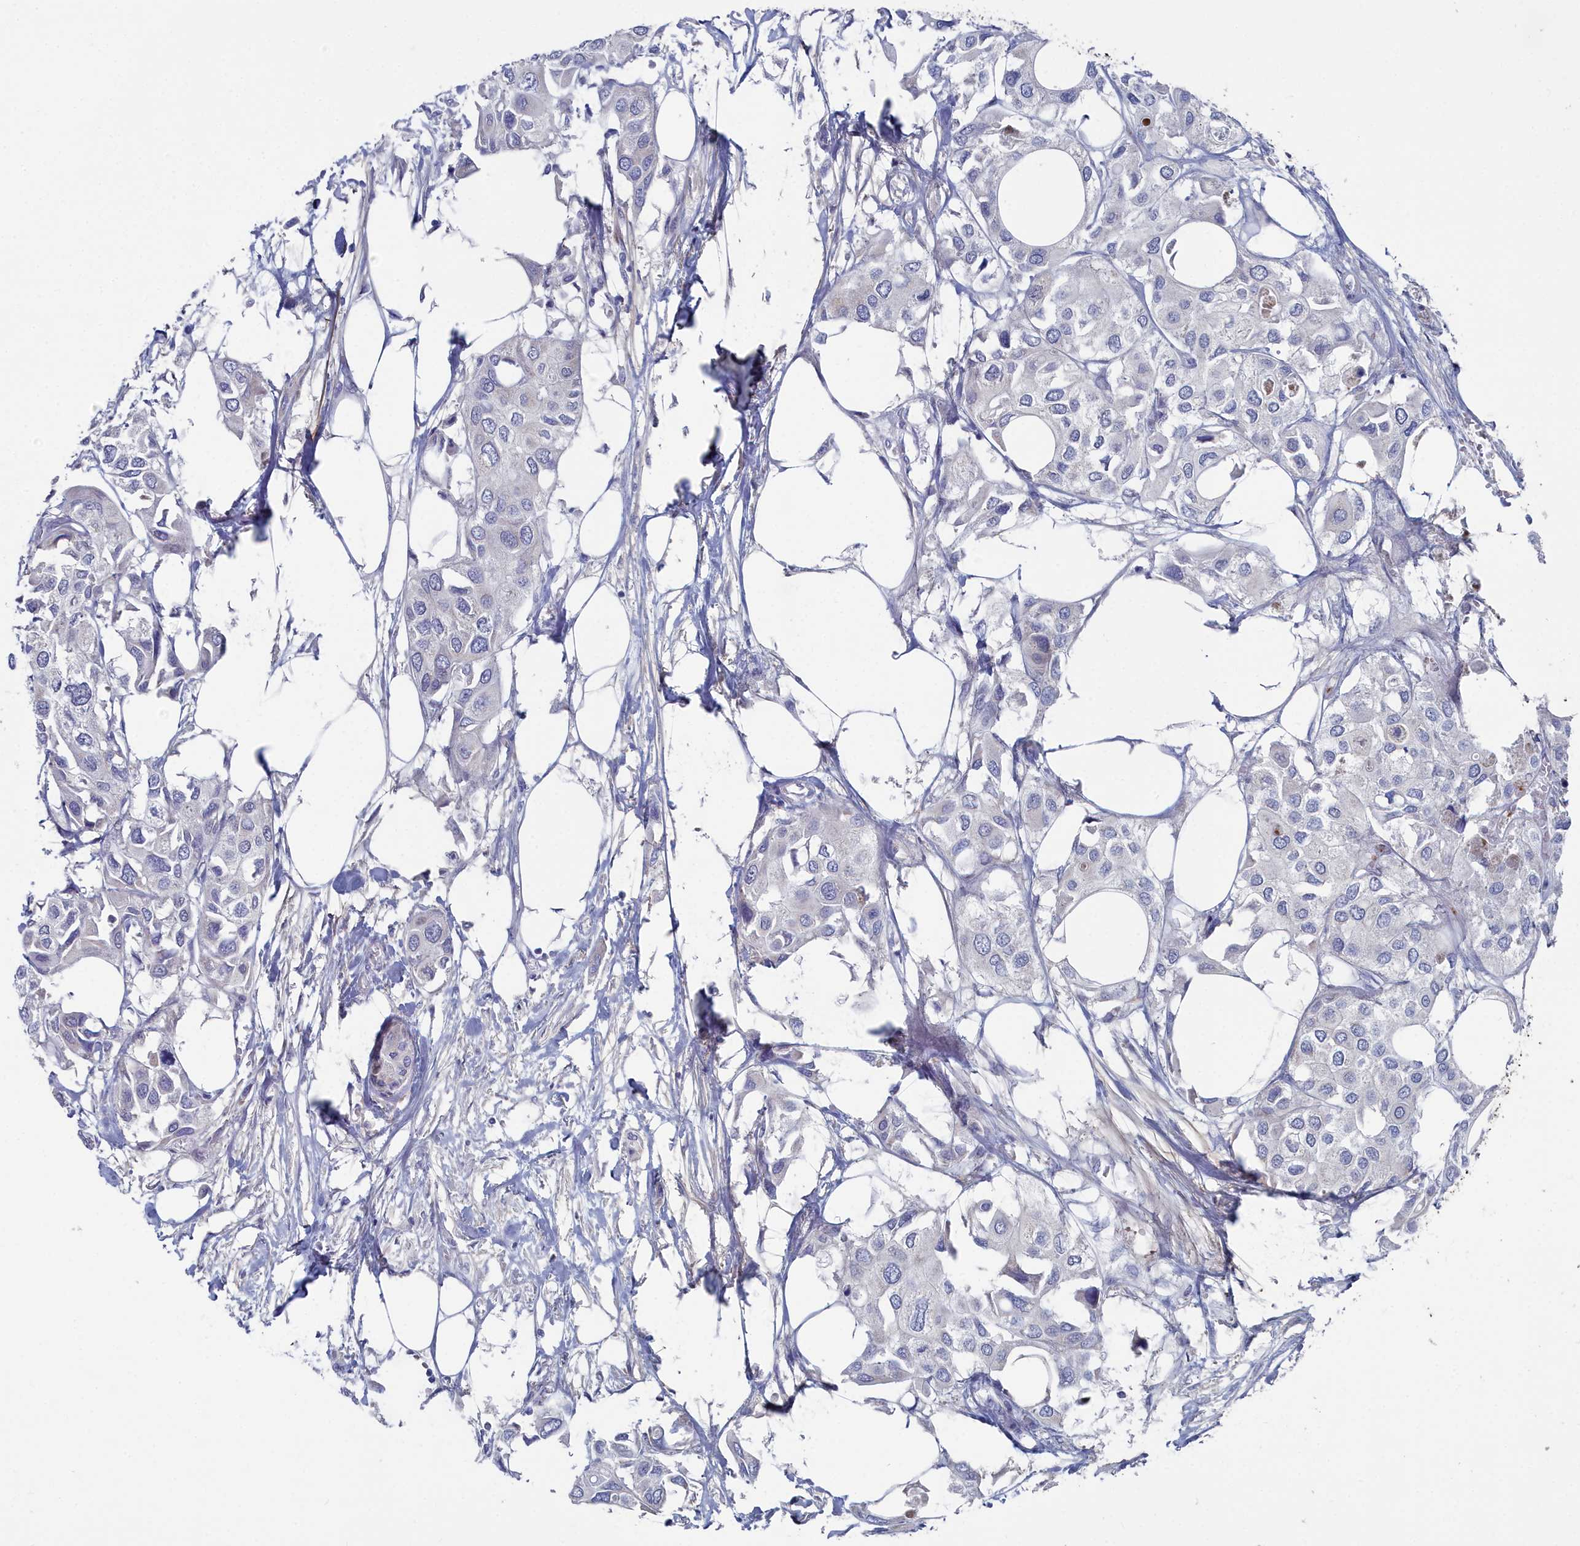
{"staining": {"intensity": "negative", "quantity": "none", "location": "none"}, "tissue": "urothelial cancer", "cell_type": "Tumor cells", "image_type": "cancer", "snomed": [{"axis": "morphology", "description": "Urothelial carcinoma, High grade"}, {"axis": "topography", "description": "Urinary bladder"}], "caption": "IHC of high-grade urothelial carcinoma displays no staining in tumor cells.", "gene": "SHISAL2A", "patient": {"sex": "male", "age": 64}}